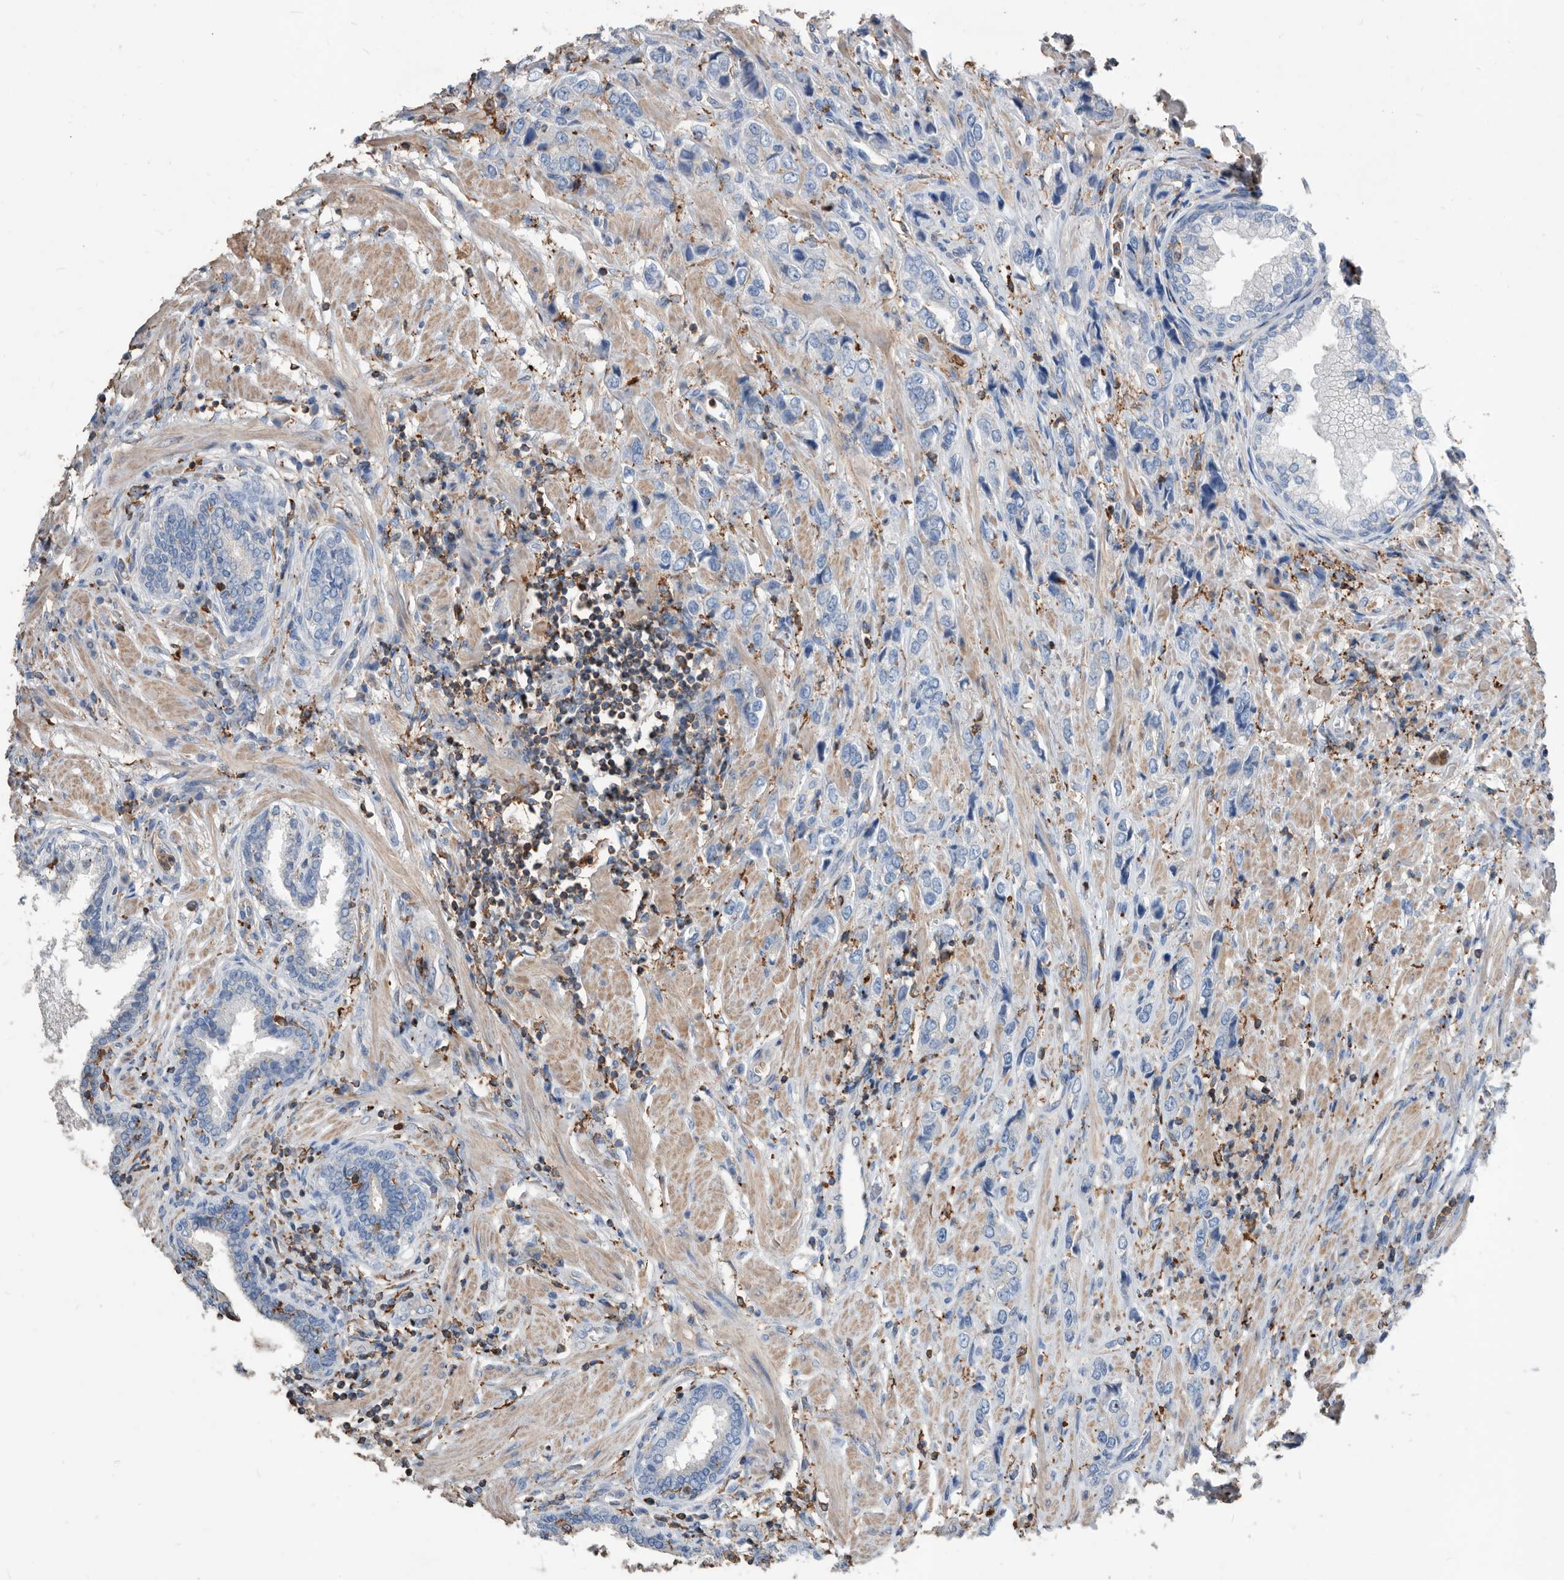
{"staining": {"intensity": "negative", "quantity": "none", "location": "none"}, "tissue": "prostate cancer", "cell_type": "Tumor cells", "image_type": "cancer", "snomed": [{"axis": "morphology", "description": "Adenocarcinoma, High grade"}, {"axis": "topography", "description": "Prostate"}], "caption": "Prostate adenocarcinoma (high-grade) was stained to show a protein in brown. There is no significant staining in tumor cells.", "gene": "MS4A4A", "patient": {"sex": "male", "age": 61}}